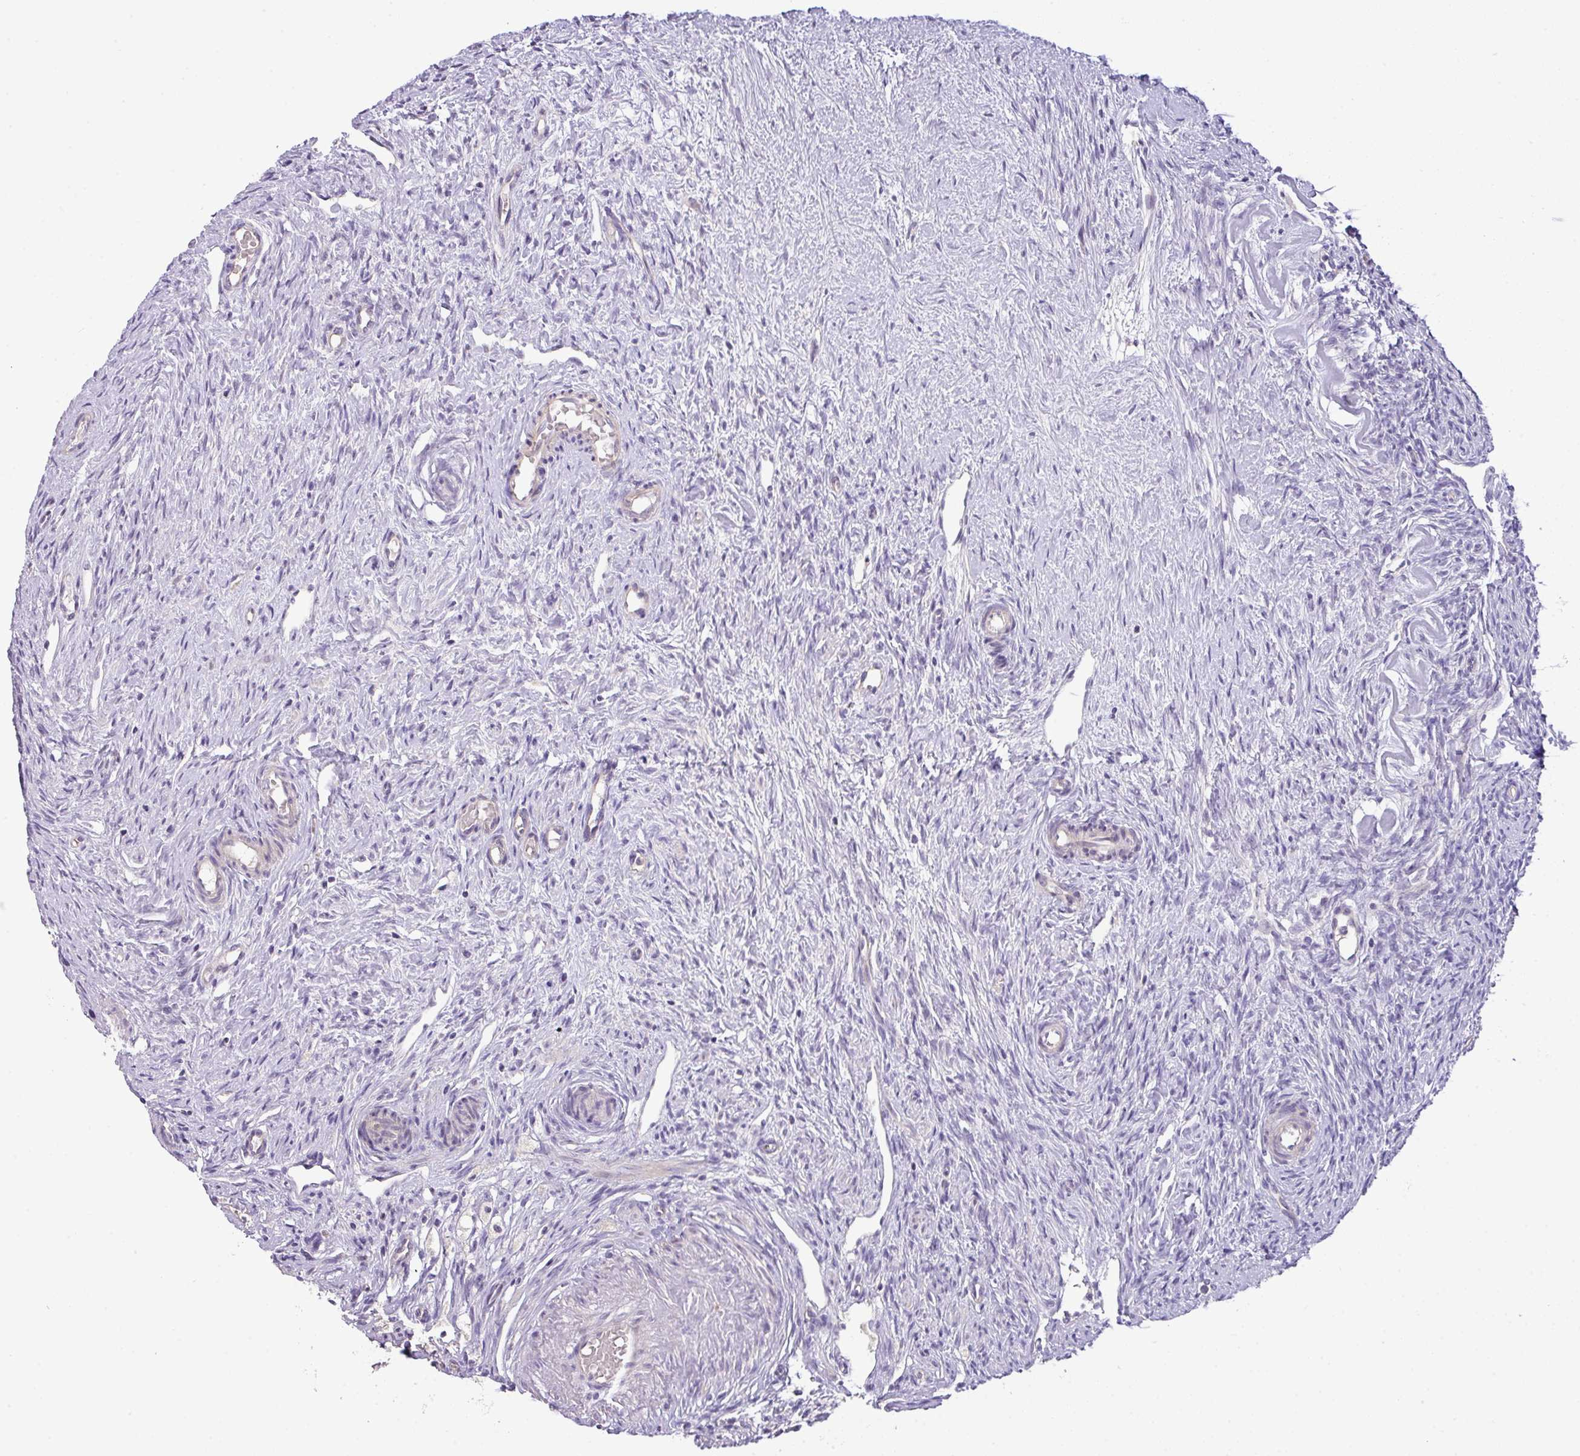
{"staining": {"intensity": "negative", "quantity": "none", "location": "none"}, "tissue": "ovary", "cell_type": "Ovarian stroma cells", "image_type": "normal", "snomed": [{"axis": "morphology", "description": "Normal tissue, NOS"}, {"axis": "topography", "description": "Ovary"}], "caption": "Immunohistochemistry photomicrograph of normal ovary: human ovary stained with DAB (3,3'-diaminobenzidine) reveals no significant protein positivity in ovarian stroma cells.", "gene": "PIK3R5", "patient": {"sex": "female", "age": 51}}